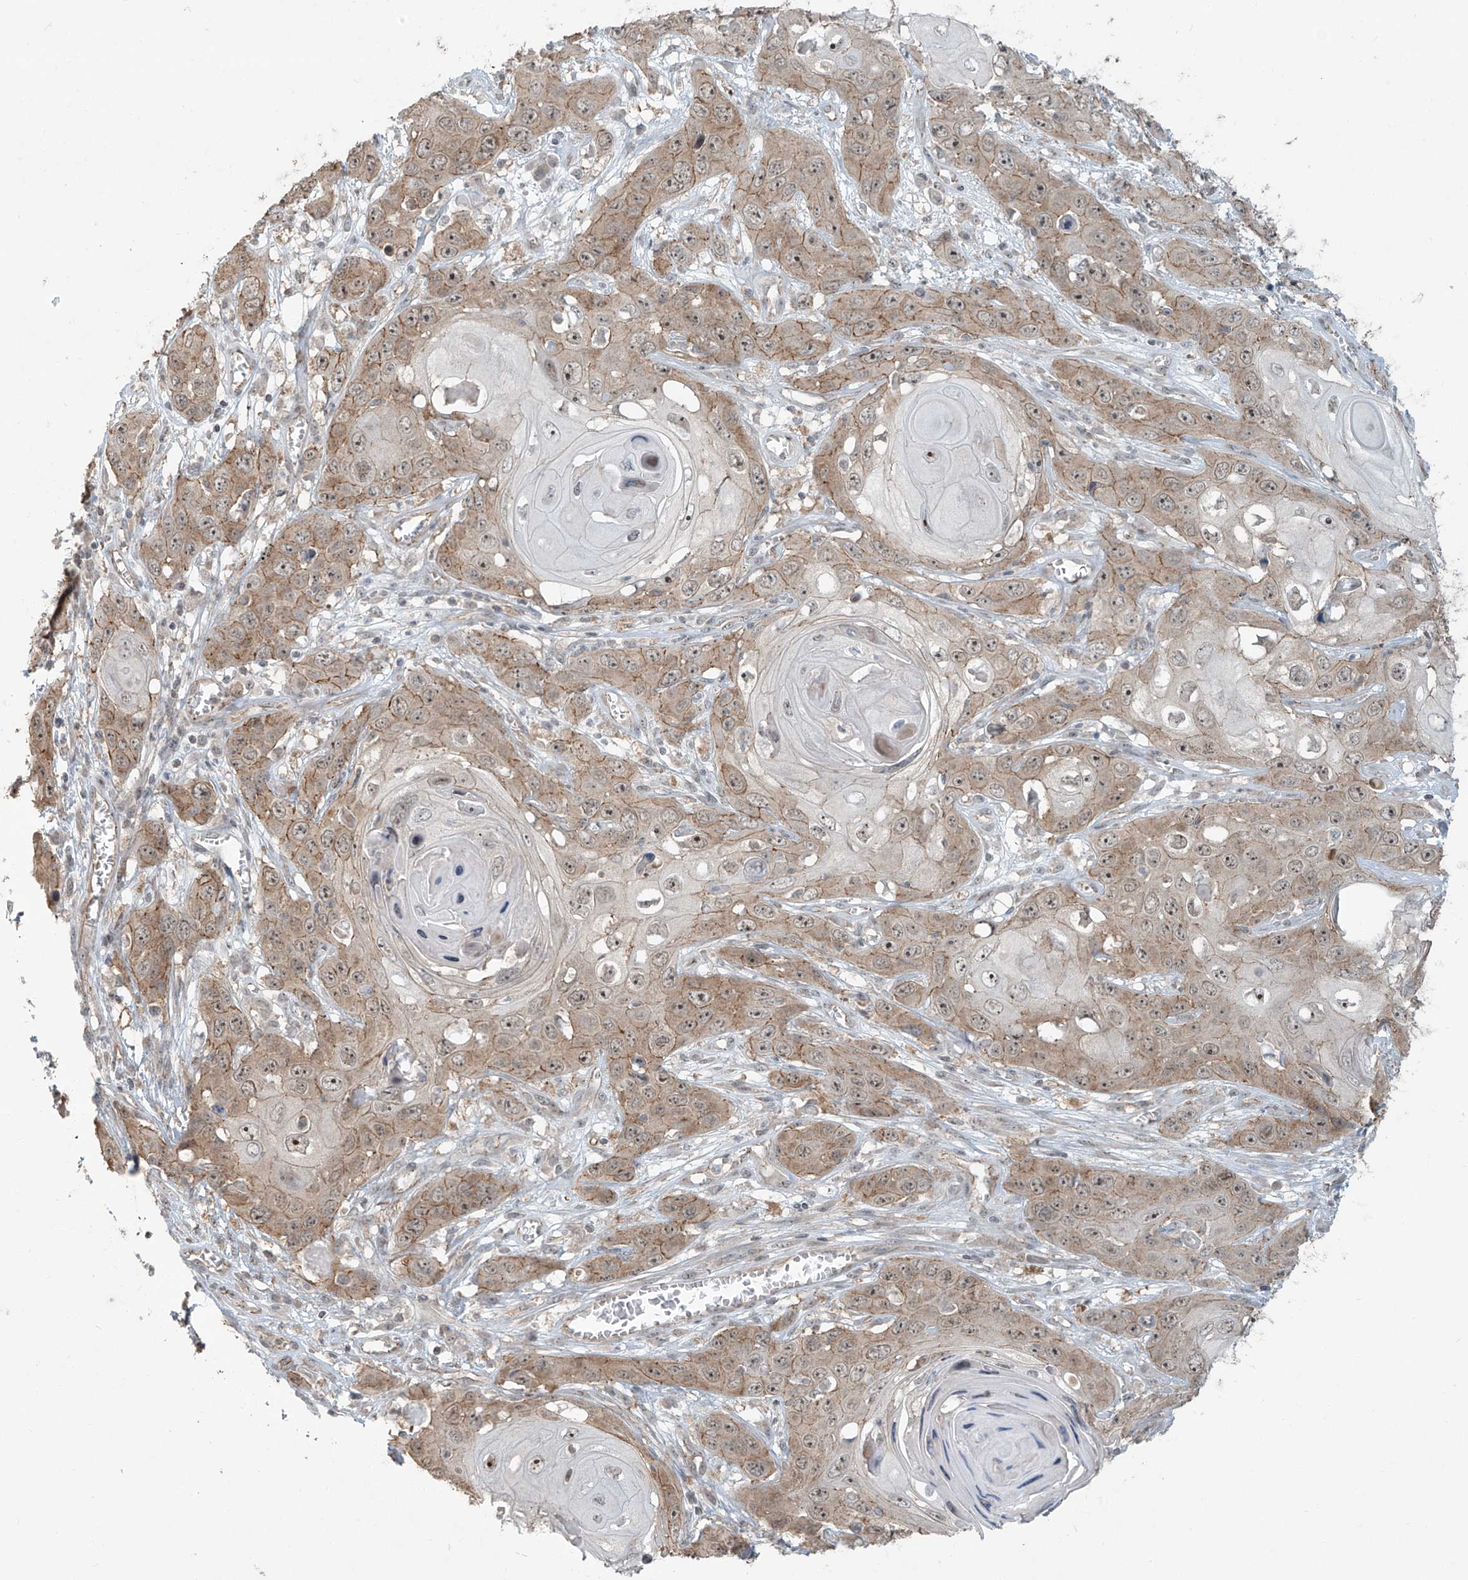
{"staining": {"intensity": "moderate", "quantity": ">75%", "location": "cytoplasmic/membranous,nuclear"}, "tissue": "skin cancer", "cell_type": "Tumor cells", "image_type": "cancer", "snomed": [{"axis": "morphology", "description": "Squamous cell carcinoma, NOS"}, {"axis": "topography", "description": "Skin"}], "caption": "About >75% of tumor cells in squamous cell carcinoma (skin) display moderate cytoplasmic/membranous and nuclear protein expression as visualized by brown immunohistochemical staining.", "gene": "ZNF16", "patient": {"sex": "male", "age": 55}}